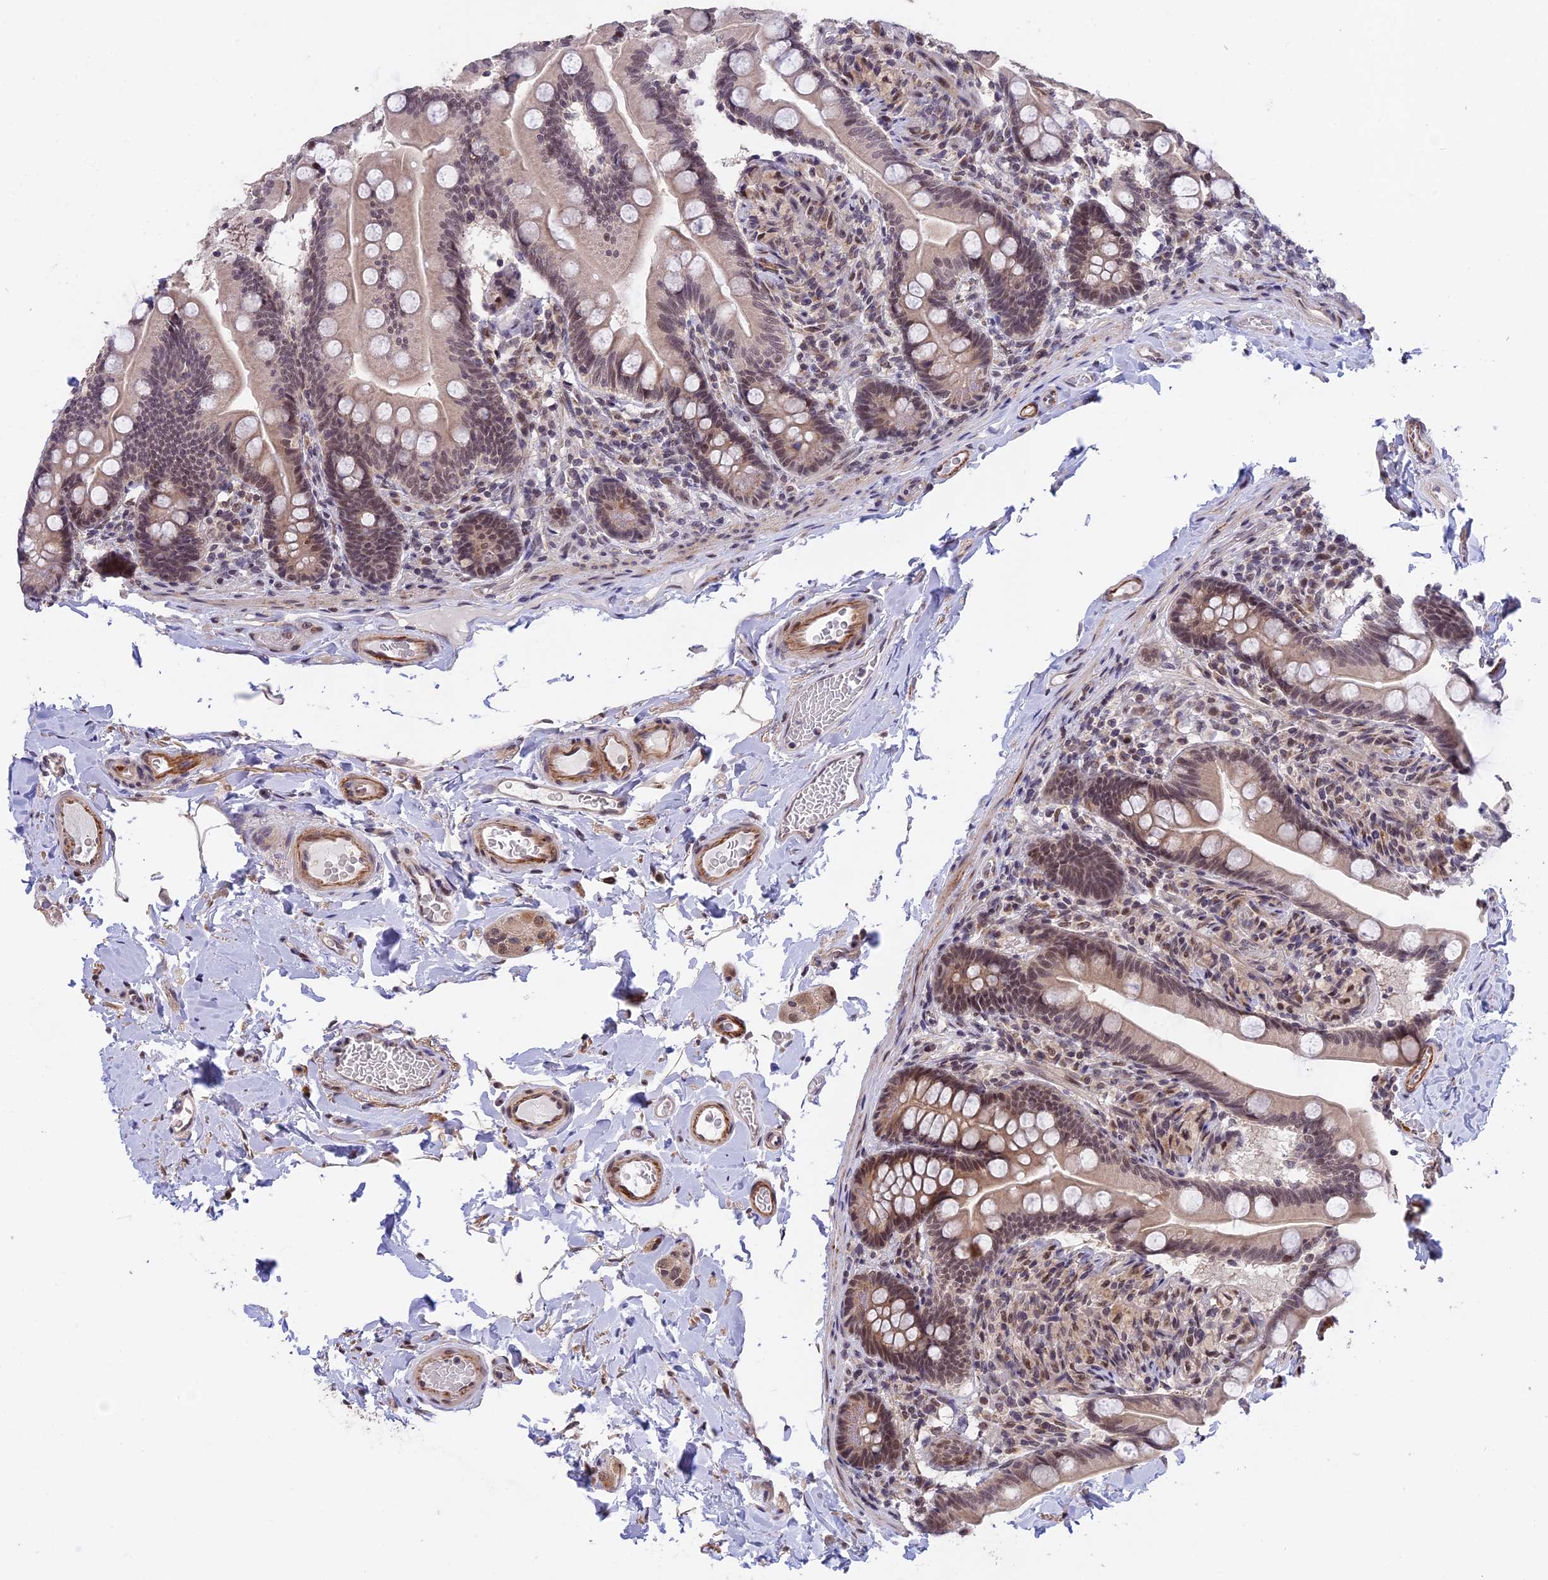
{"staining": {"intensity": "moderate", "quantity": "25%-75%", "location": "nuclear"}, "tissue": "small intestine", "cell_type": "Glandular cells", "image_type": "normal", "snomed": [{"axis": "morphology", "description": "Normal tissue, NOS"}, {"axis": "topography", "description": "Small intestine"}], "caption": "High-power microscopy captured an IHC image of benign small intestine, revealing moderate nuclear expression in approximately 25%-75% of glandular cells. The protein is shown in brown color, while the nuclei are stained blue.", "gene": "POLR2C", "patient": {"sex": "female", "age": 64}}